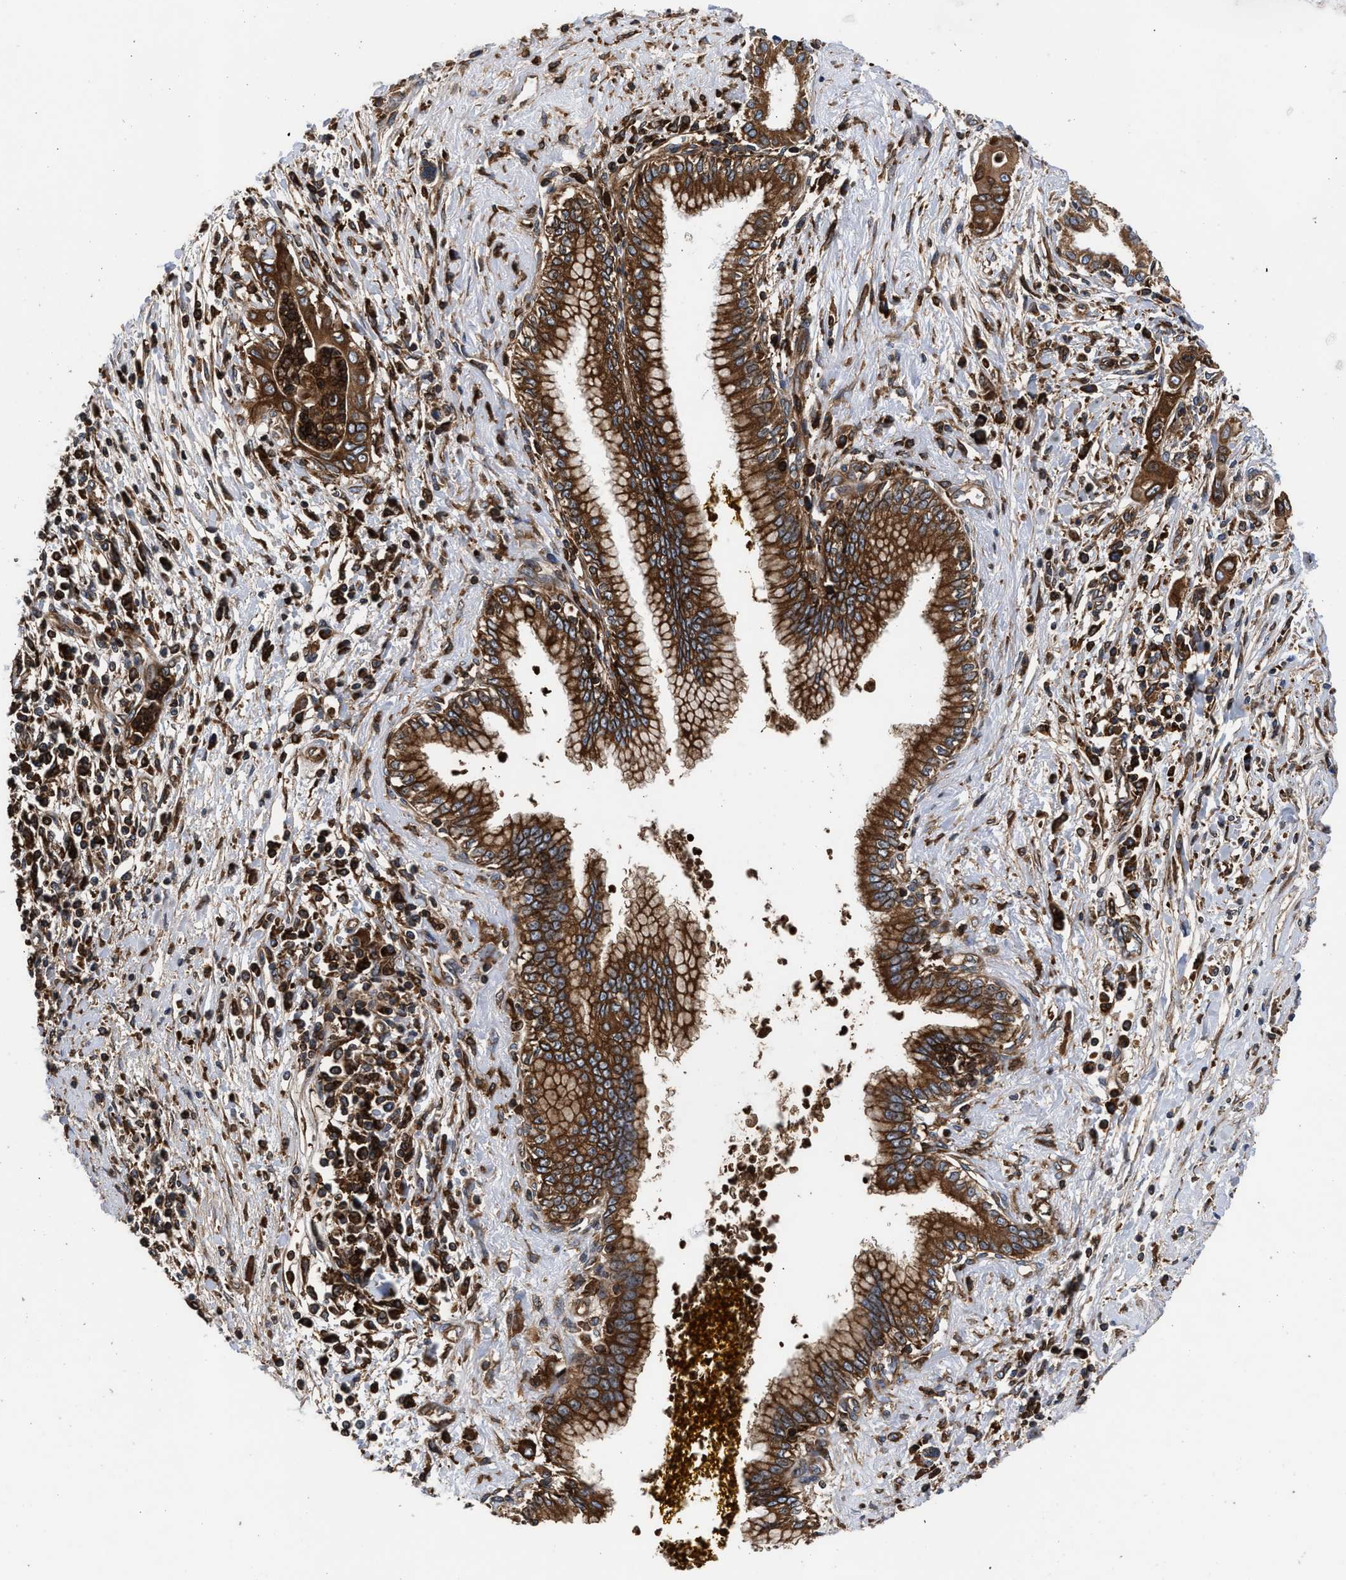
{"staining": {"intensity": "strong", "quantity": ">75%", "location": "cytoplasmic/membranous"}, "tissue": "pancreatic cancer", "cell_type": "Tumor cells", "image_type": "cancer", "snomed": [{"axis": "morphology", "description": "Adenocarcinoma, NOS"}, {"axis": "topography", "description": "Pancreas"}], "caption": "IHC micrograph of neoplastic tissue: adenocarcinoma (pancreatic) stained using immunohistochemistry reveals high levels of strong protein expression localized specifically in the cytoplasmic/membranous of tumor cells, appearing as a cytoplasmic/membranous brown color.", "gene": "KYAT1", "patient": {"sex": "male", "age": 58}}